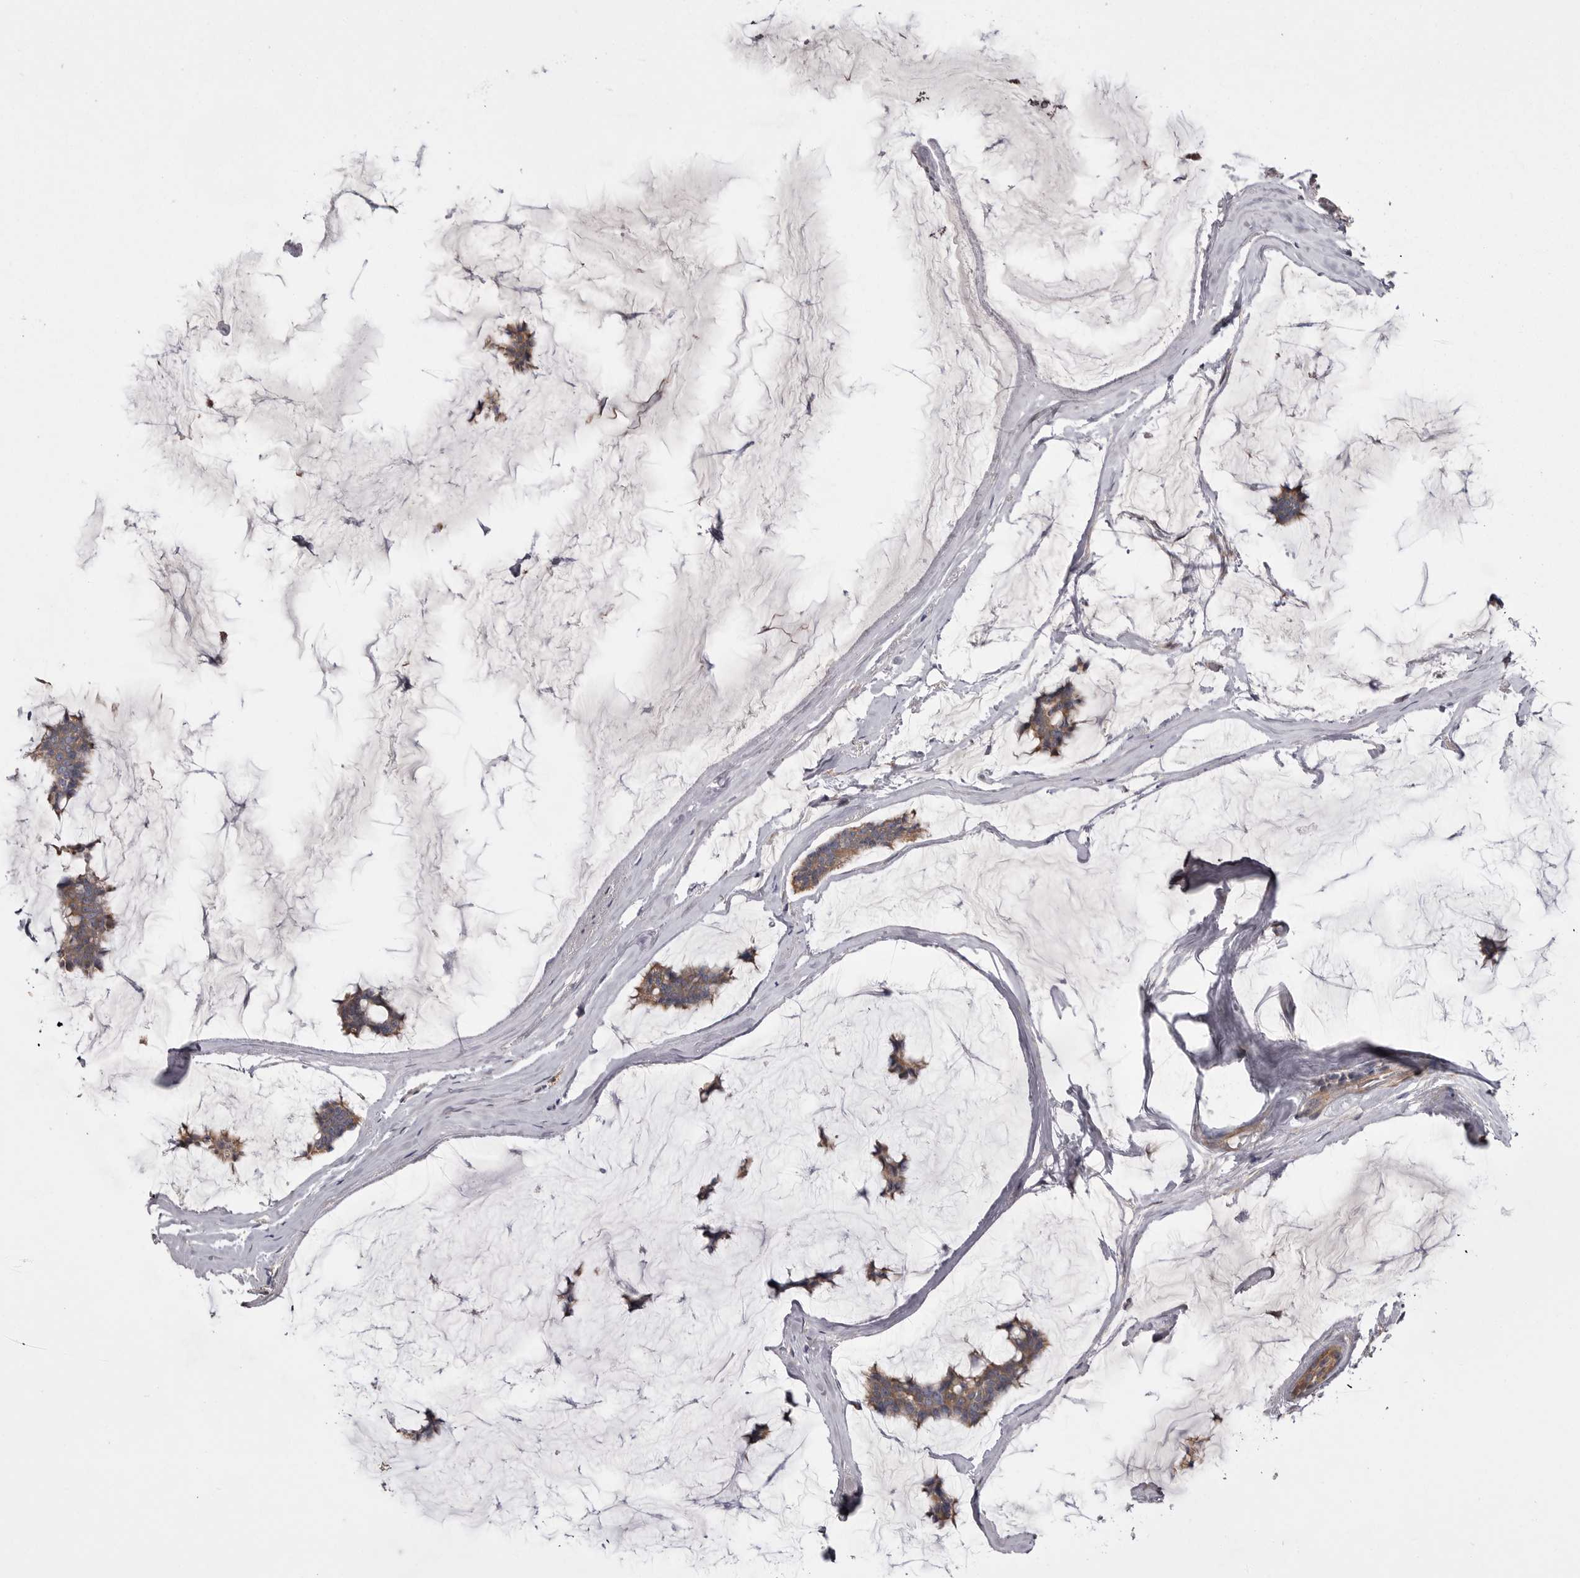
{"staining": {"intensity": "weak", "quantity": ">75%", "location": "cytoplasmic/membranous"}, "tissue": "breast cancer", "cell_type": "Tumor cells", "image_type": "cancer", "snomed": [{"axis": "morphology", "description": "Duct carcinoma"}, {"axis": "topography", "description": "Breast"}], "caption": "Weak cytoplasmic/membranous positivity is identified in approximately >75% of tumor cells in breast invasive ductal carcinoma.", "gene": "OSBPL9", "patient": {"sex": "female", "age": 93}}